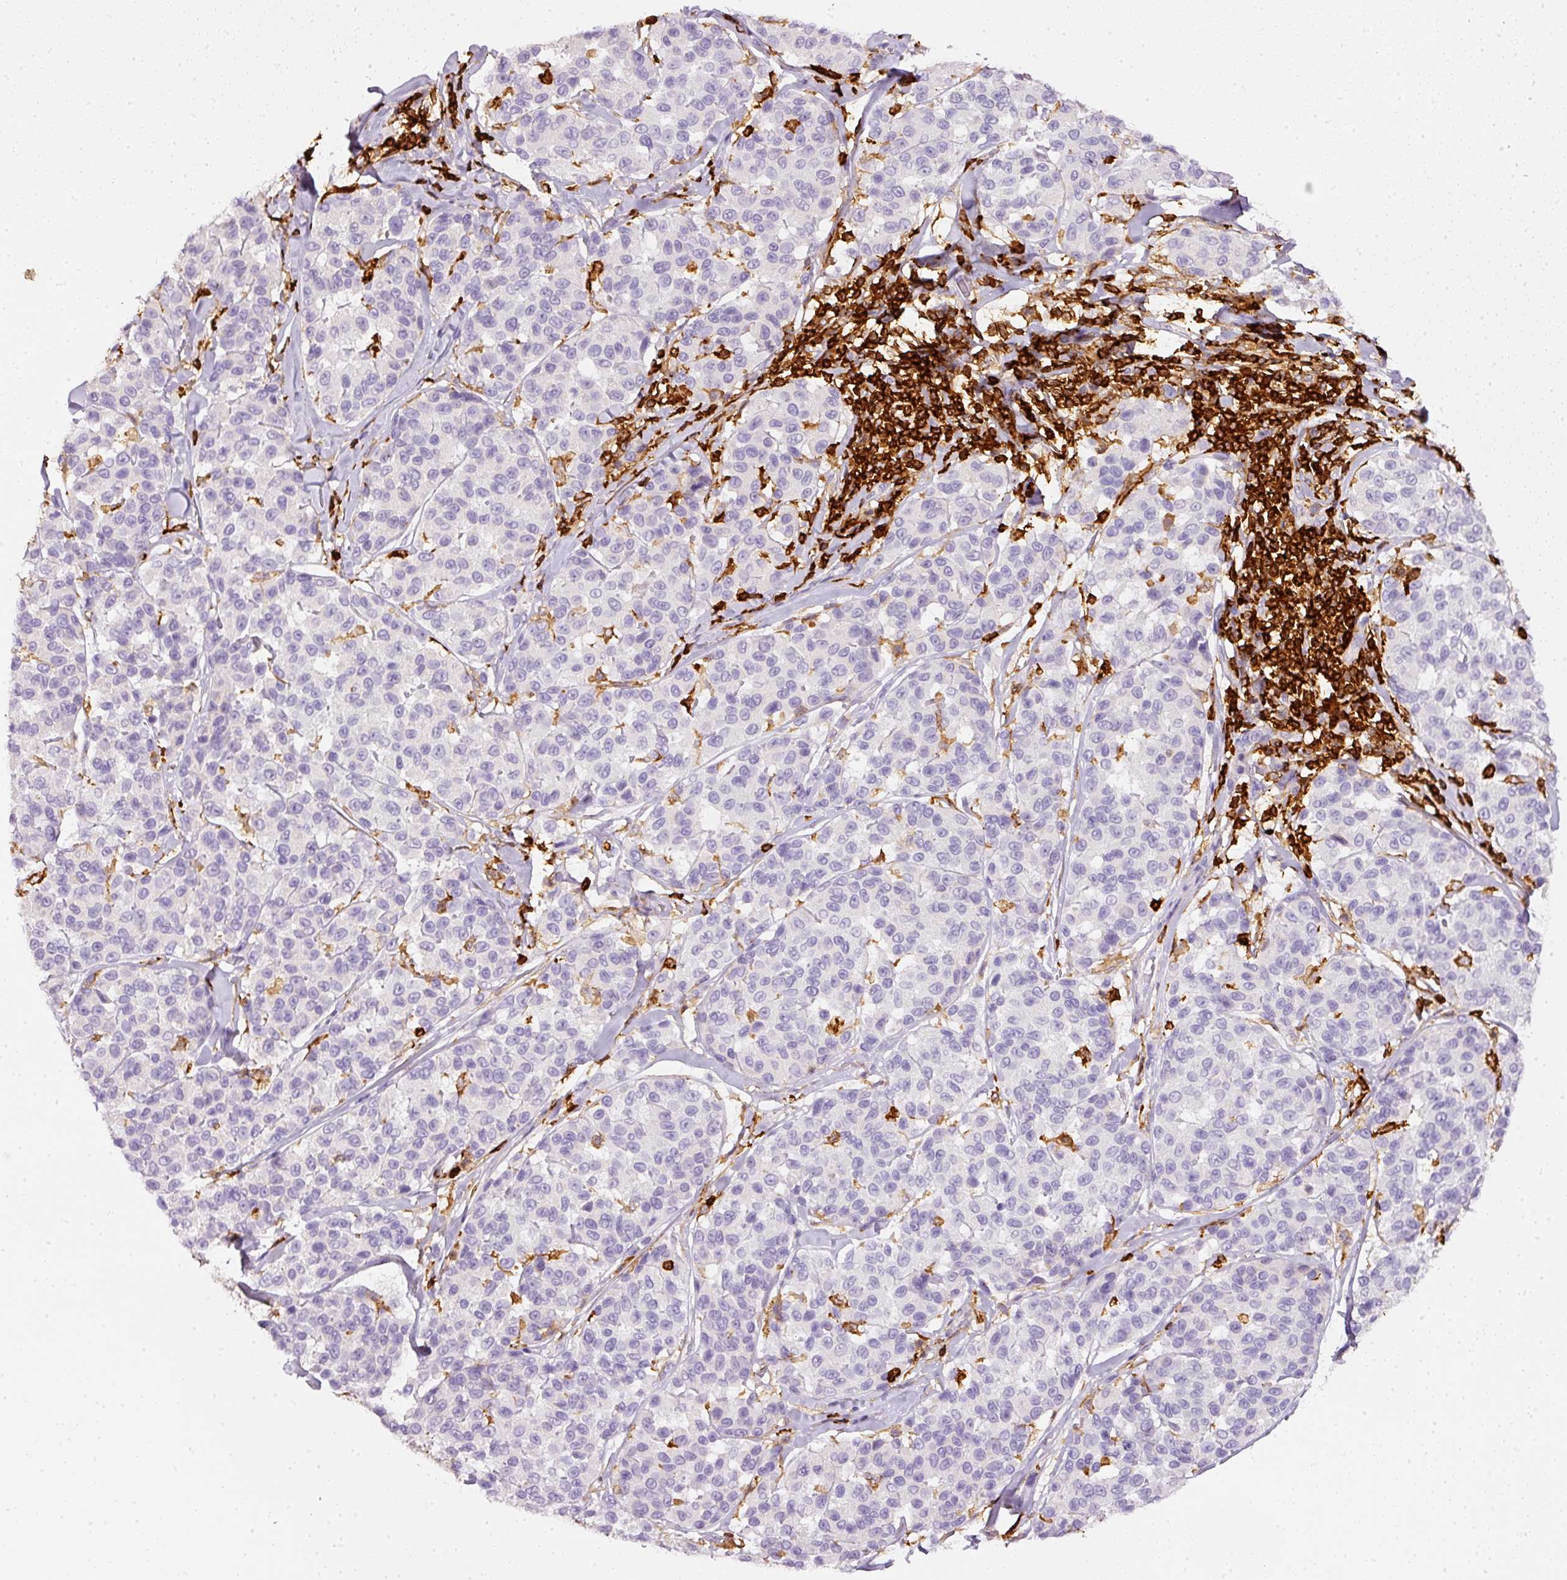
{"staining": {"intensity": "negative", "quantity": "none", "location": "none"}, "tissue": "melanoma", "cell_type": "Tumor cells", "image_type": "cancer", "snomed": [{"axis": "morphology", "description": "Malignant melanoma, NOS"}, {"axis": "topography", "description": "Skin"}], "caption": "Tumor cells are negative for protein expression in human melanoma.", "gene": "EVL", "patient": {"sex": "female", "age": 66}}